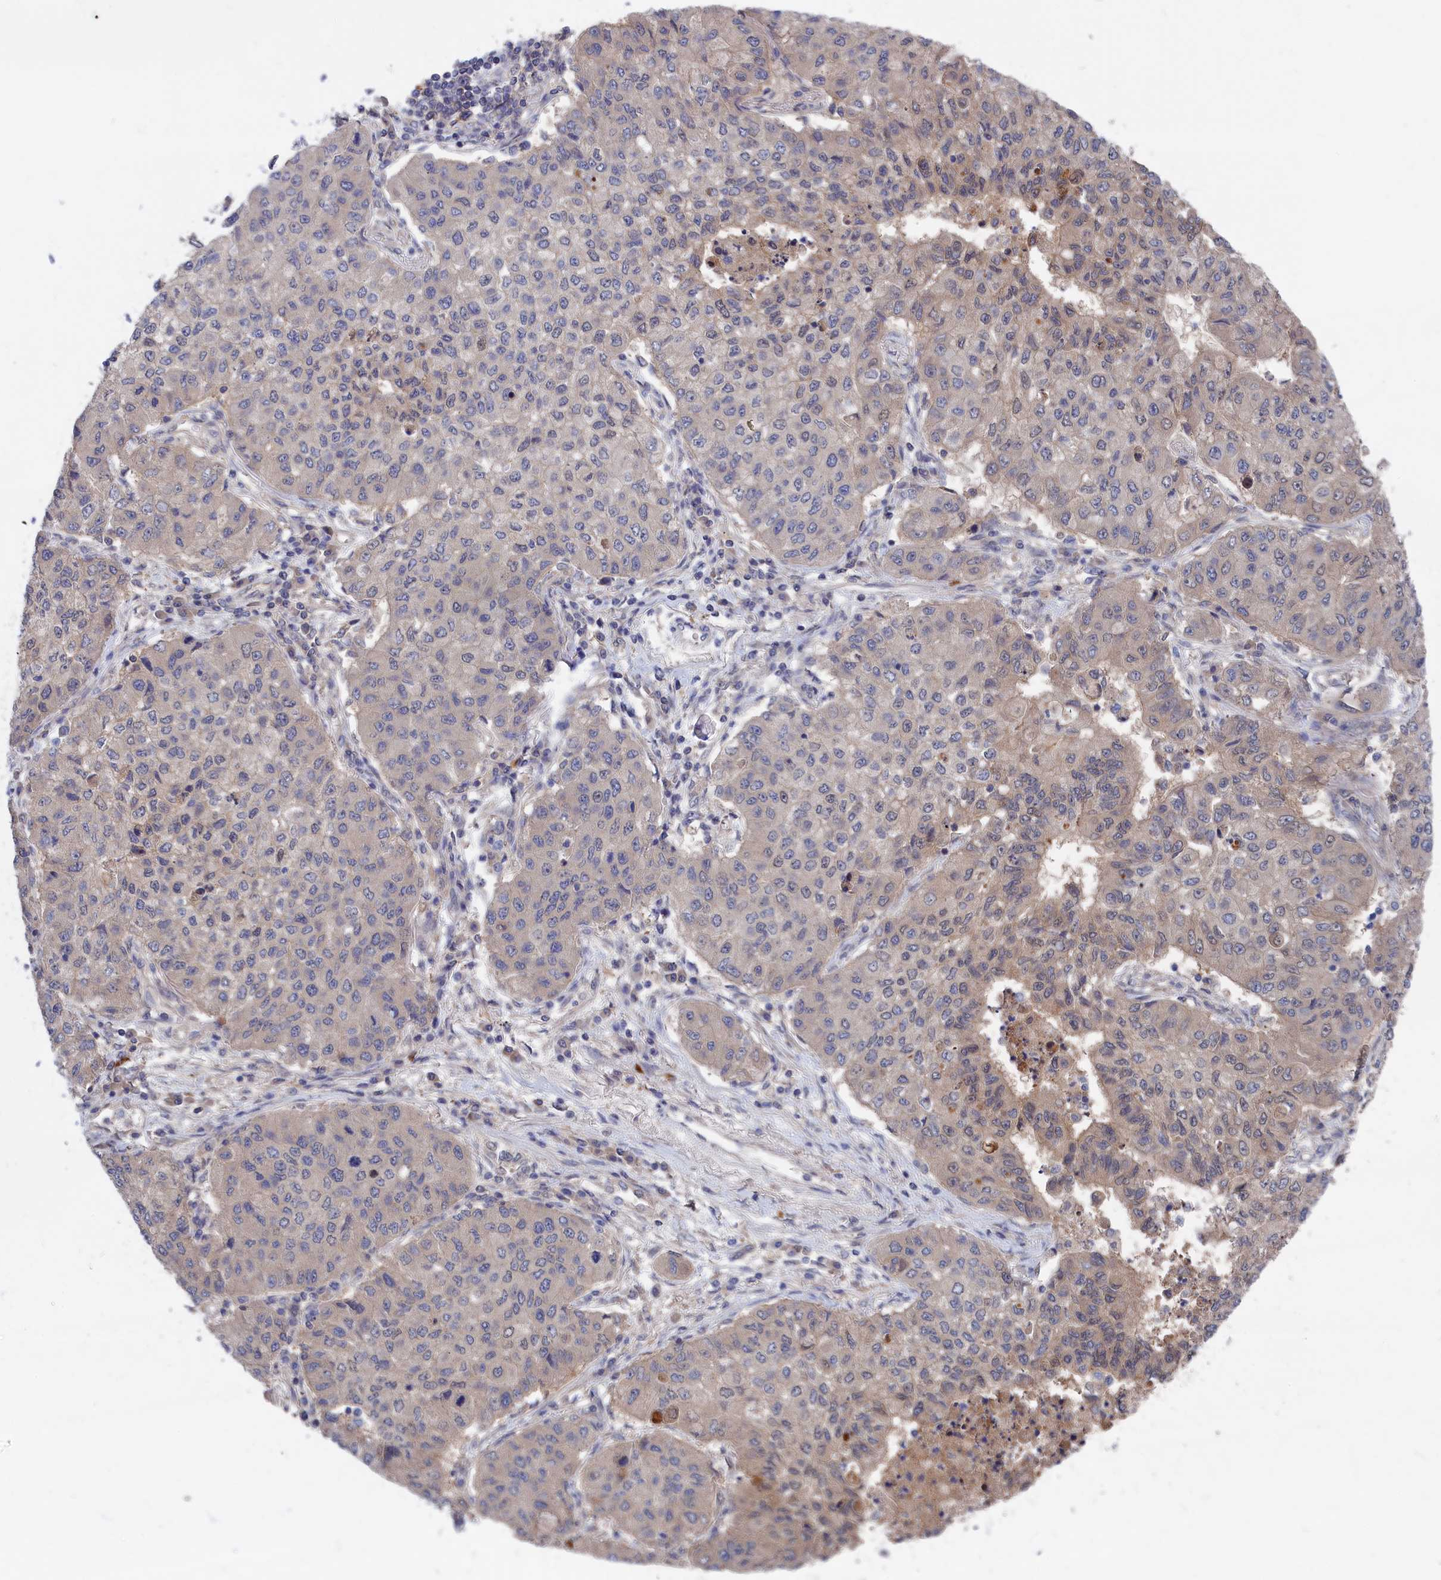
{"staining": {"intensity": "negative", "quantity": "none", "location": "none"}, "tissue": "lung cancer", "cell_type": "Tumor cells", "image_type": "cancer", "snomed": [{"axis": "morphology", "description": "Squamous cell carcinoma, NOS"}, {"axis": "topography", "description": "Lung"}], "caption": "The immunohistochemistry (IHC) photomicrograph has no significant positivity in tumor cells of squamous cell carcinoma (lung) tissue.", "gene": "NUTF2", "patient": {"sex": "male", "age": 74}}